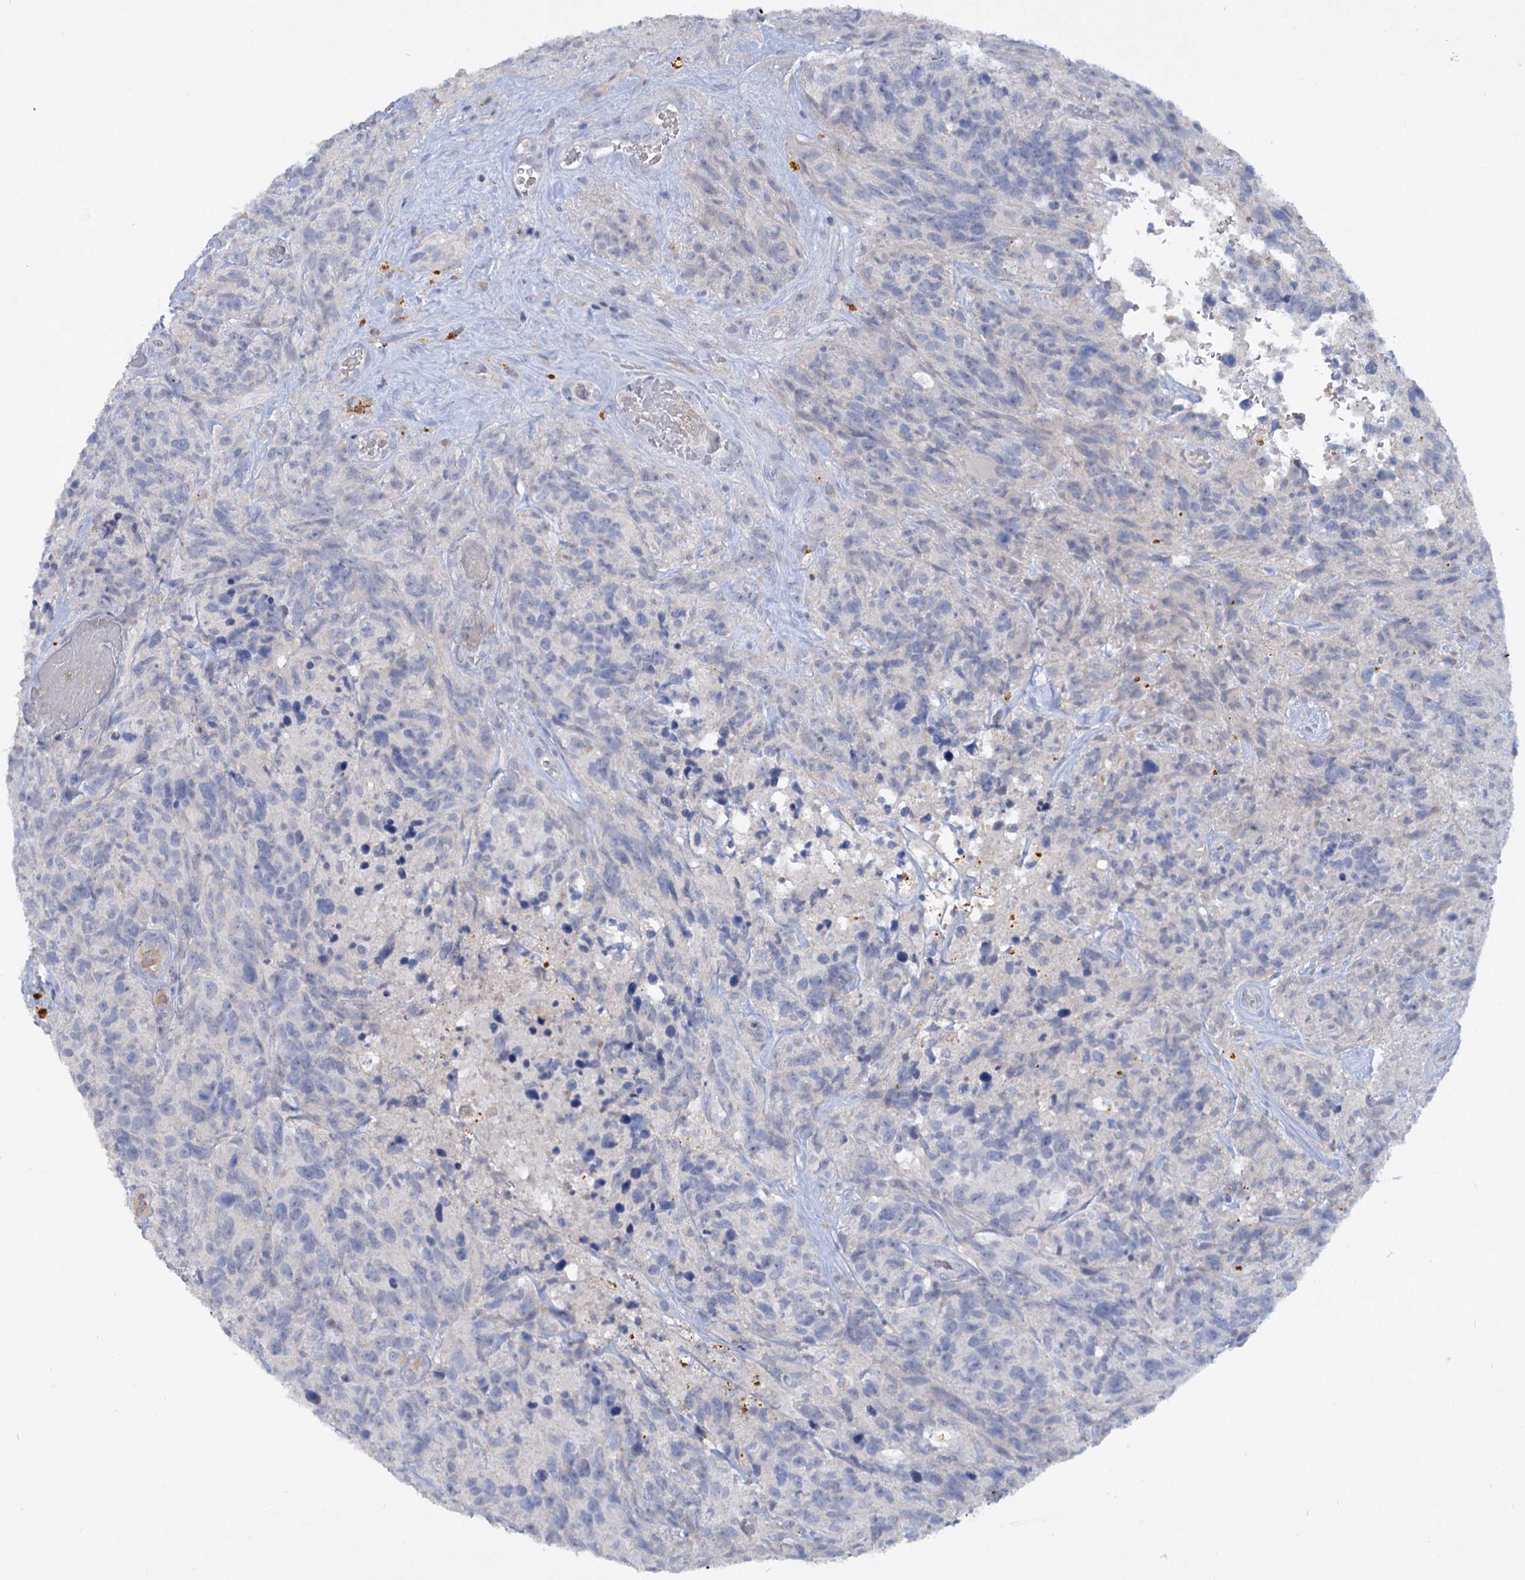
{"staining": {"intensity": "negative", "quantity": "none", "location": "none"}, "tissue": "glioma", "cell_type": "Tumor cells", "image_type": "cancer", "snomed": [{"axis": "morphology", "description": "Glioma, malignant, High grade"}, {"axis": "topography", "description": "Brain"}], "caption": "The micrograph demonstrates no significant expression in tumor cells of malignant glioma (high-grade).", "gene": "ATP4A", "patient": {"sex": "male", "age": 69}}